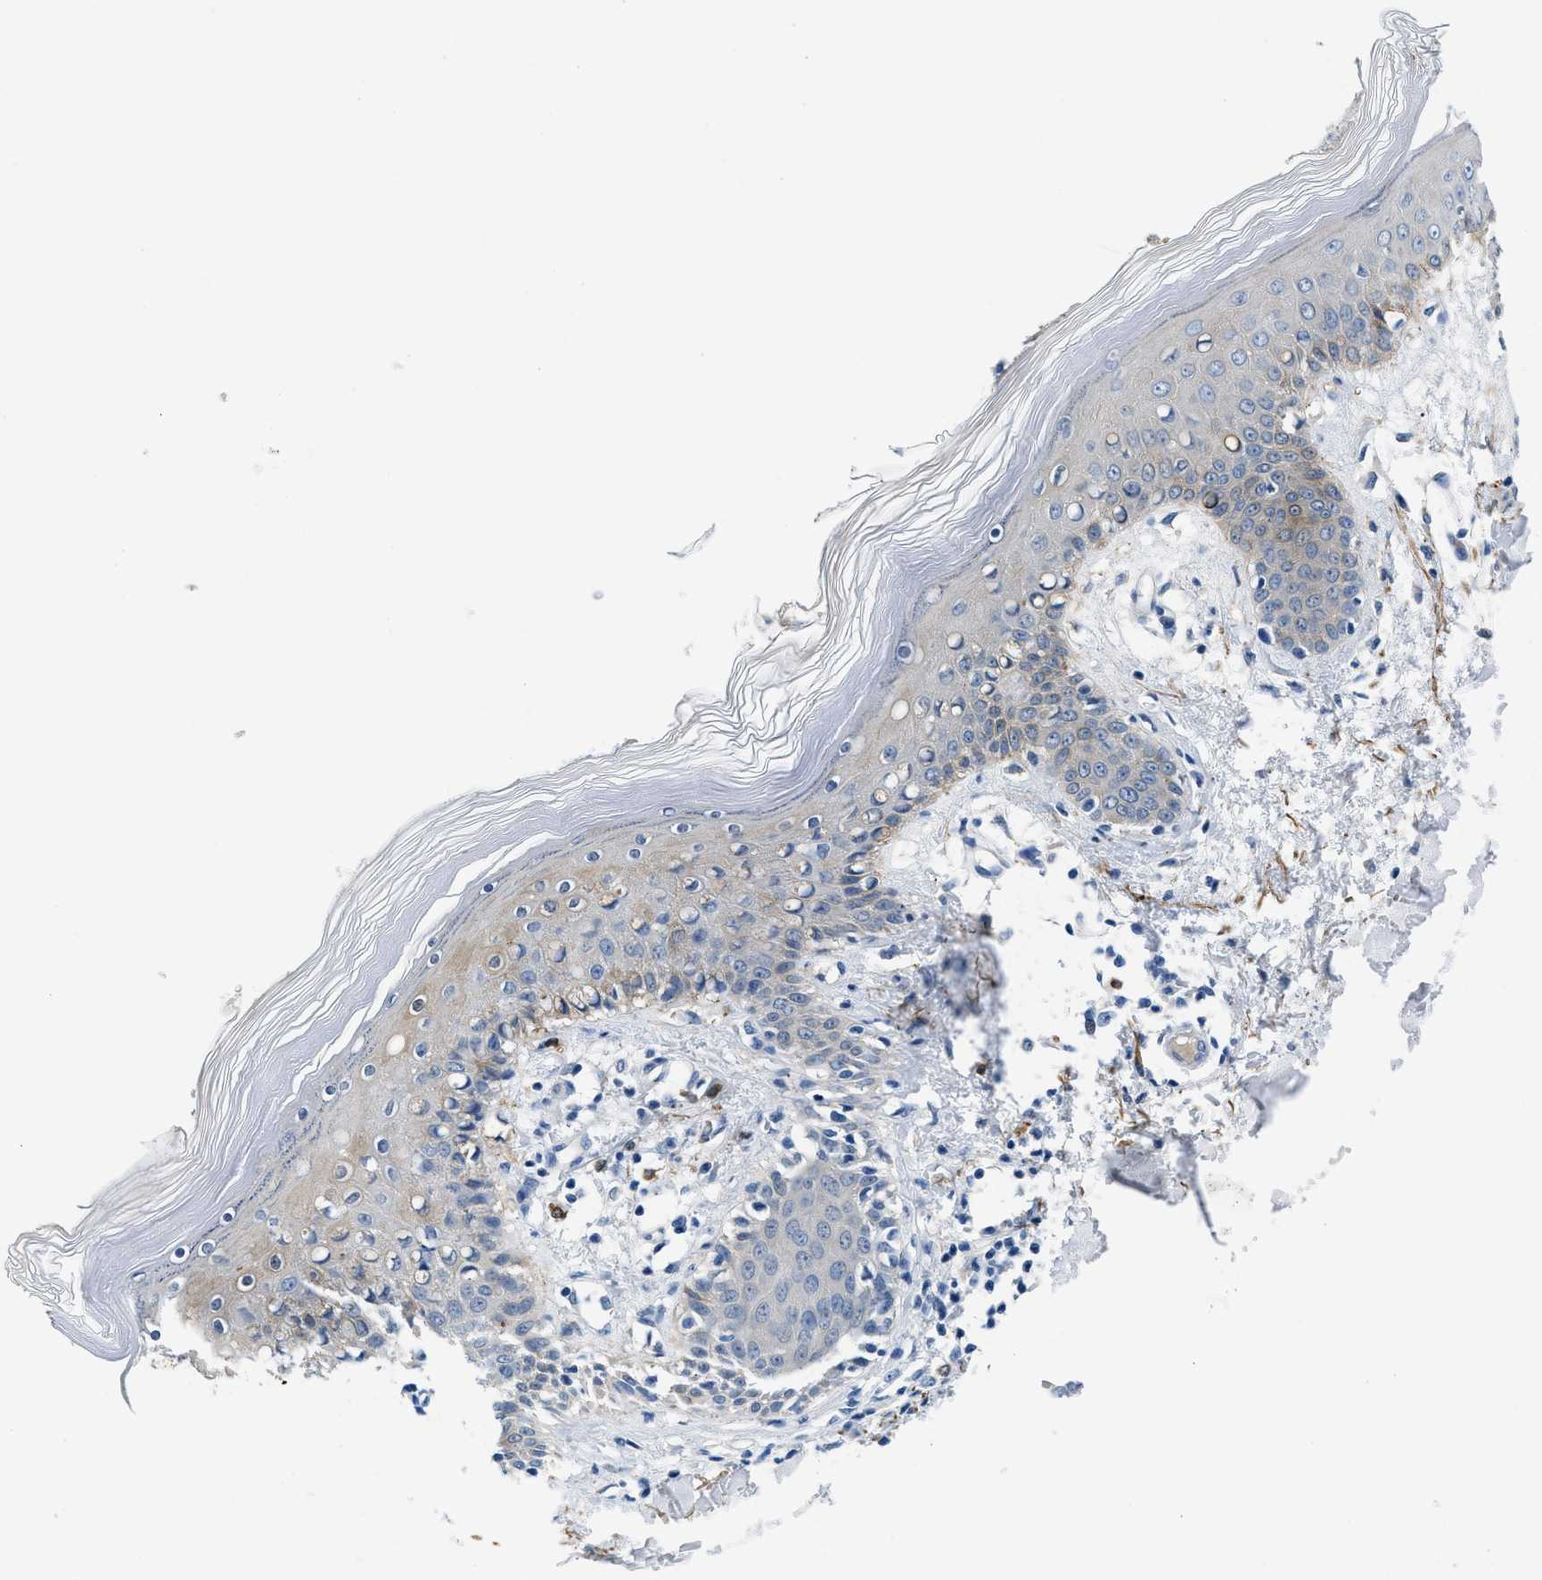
{"staining": {"intensity": "negative", "quantity": "none", "location": "none"}, "tissue": "skin", "cell_type": "Fibroblasts", "image_type": "normal", "snomed": [{"axis": "morphology", "description": "Normal tissue, NOS"}, {"axis": "topography", "description": "Skin"}], "caption": "High power microscopy image of an immunohistochemistry image of benign skin, revealing no significant expression in fibroblasts.", "gene": "FADS6", "patient": {"sex": "male", "age": 53}}